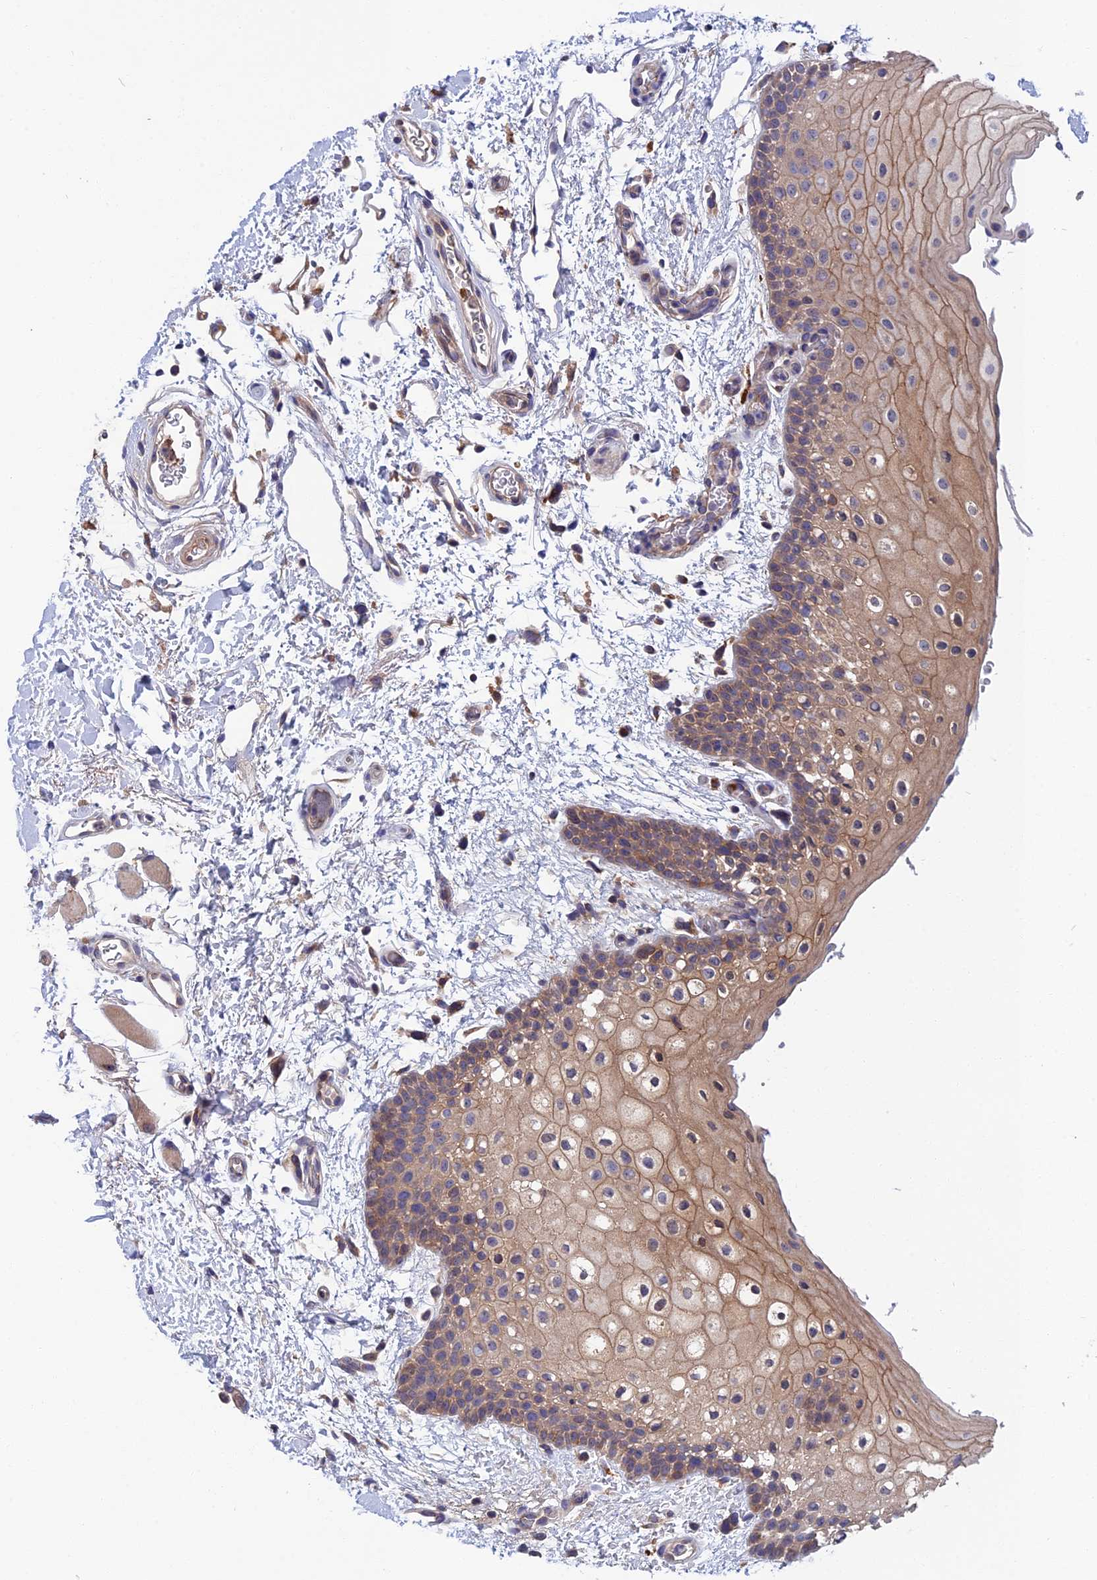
{"staining": {"intensity": "weak", "quantity": "25%-75%", "location": "cytoplasmic/membranous"}, "tissue": "oral mucosa", "cell_type": "Squamous epithelial cells", "image_type": "normal", "snomed": [{"axis": "morphology", "description": "Normal tissue, NOS"}, {"axis": "topography", "description": "Oral tissue"}], "caption": "Oral mucosa was stained to show a protein in brown. There is low levels of weak cytoplasmic/membranous staining in about 25%-75% of squamous epithelial cells. (DAB IHC, brown staining for protein, blue staining for nuclei).", "gene": "CRACD", "patient": {"sex": "male", "age": 62}}